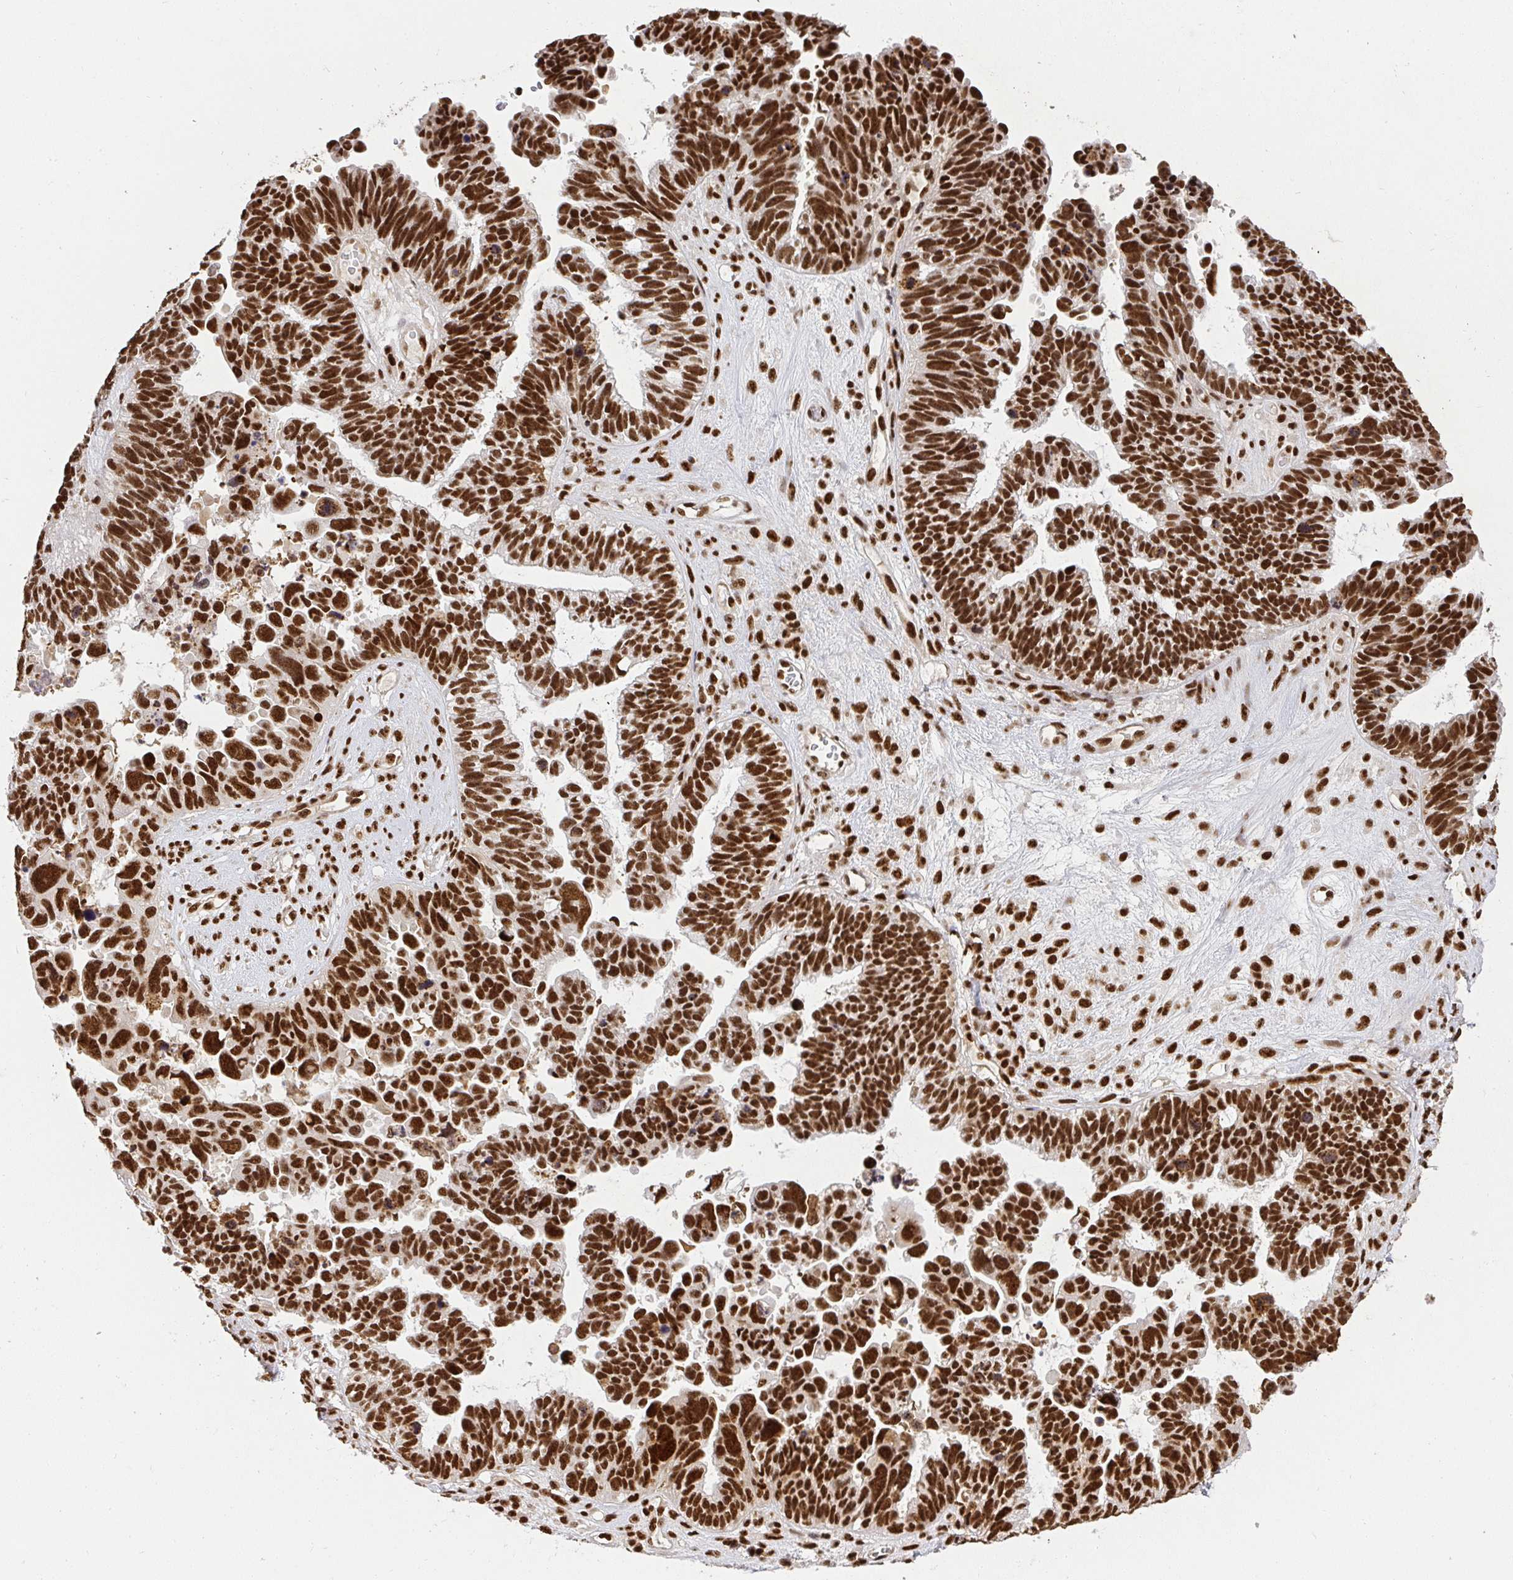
{"staining": {"intensity": "strong", "quantity": ">75%", "location": "nuclear"}, "tissue": "ovarian cancer", "cell_type": "Tumor cells", "image_type": "cancer", "snomed": [{"axis": "morphology", "description": "Cystadenocarcinoma, serous, NOS"}, {"axis": "topography", "description": "Ovary"}], "caption": "Strong nuclear positivity for a protein is identified in about >75% of tumor cells of ovarian cancer (serous cystadenocarcinoma) using IHC.", "gene": "U2AF1", "patient": {"sex": "female", "age": 60}}